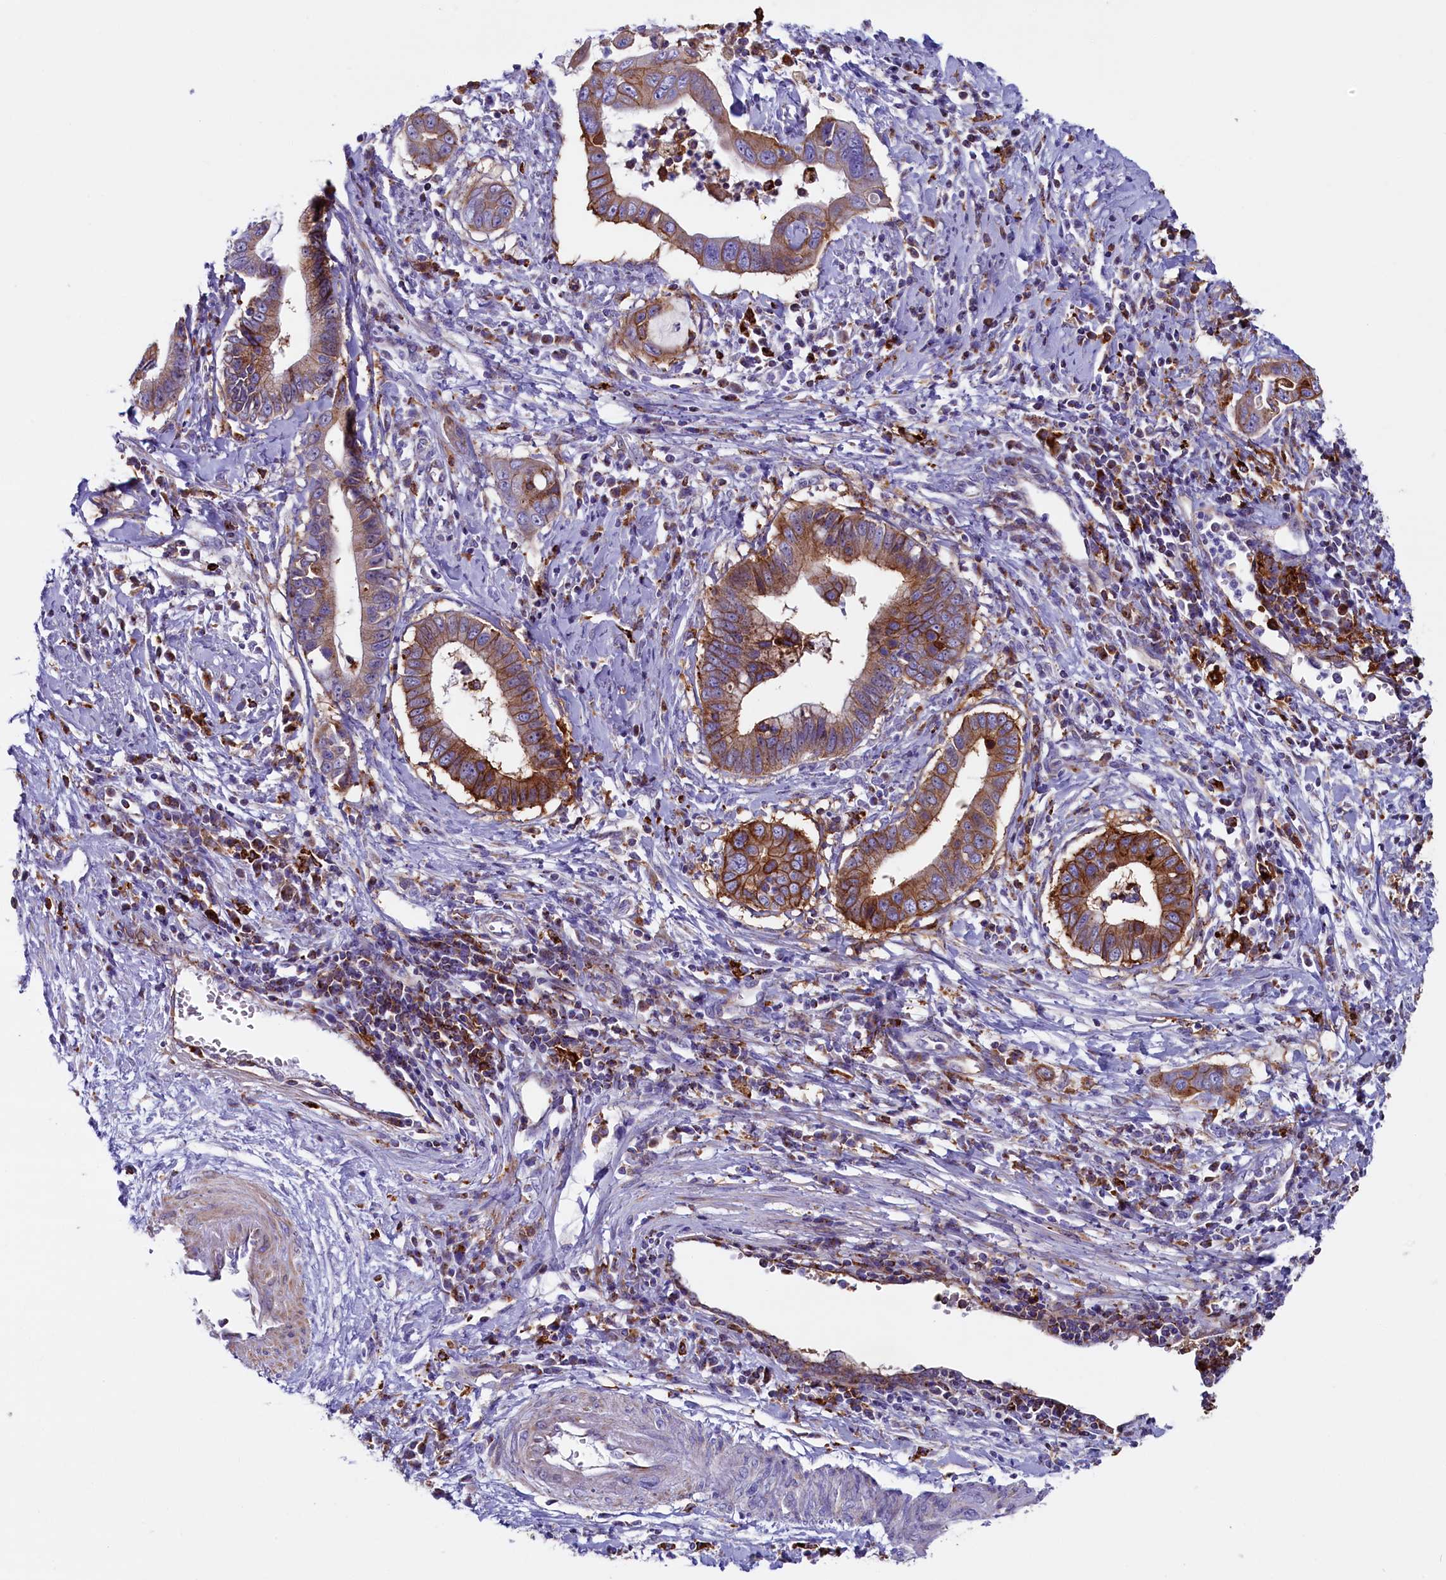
{"staining": {"intensity": "moderate", "quantity": "25%-75%", "location": "cytoplasmic/membranous"}, "tissue": "cervical cancer", "cell_type": "Tumor cells", "image_type": "cancer", "snomed": [{"axis": "morphology", "description": "Adenocarcinoma, NOS"}, {"axis": "topography", "description": "Cervix"}], "caption": "IHC (DAB) staining of cervical cancer shows moderate cytoplasmic/membranous protein positivity in about 25%-75% of tumor cells.", "gene": "IL20RA", "patient": {"sex": "female", "age": 44}}